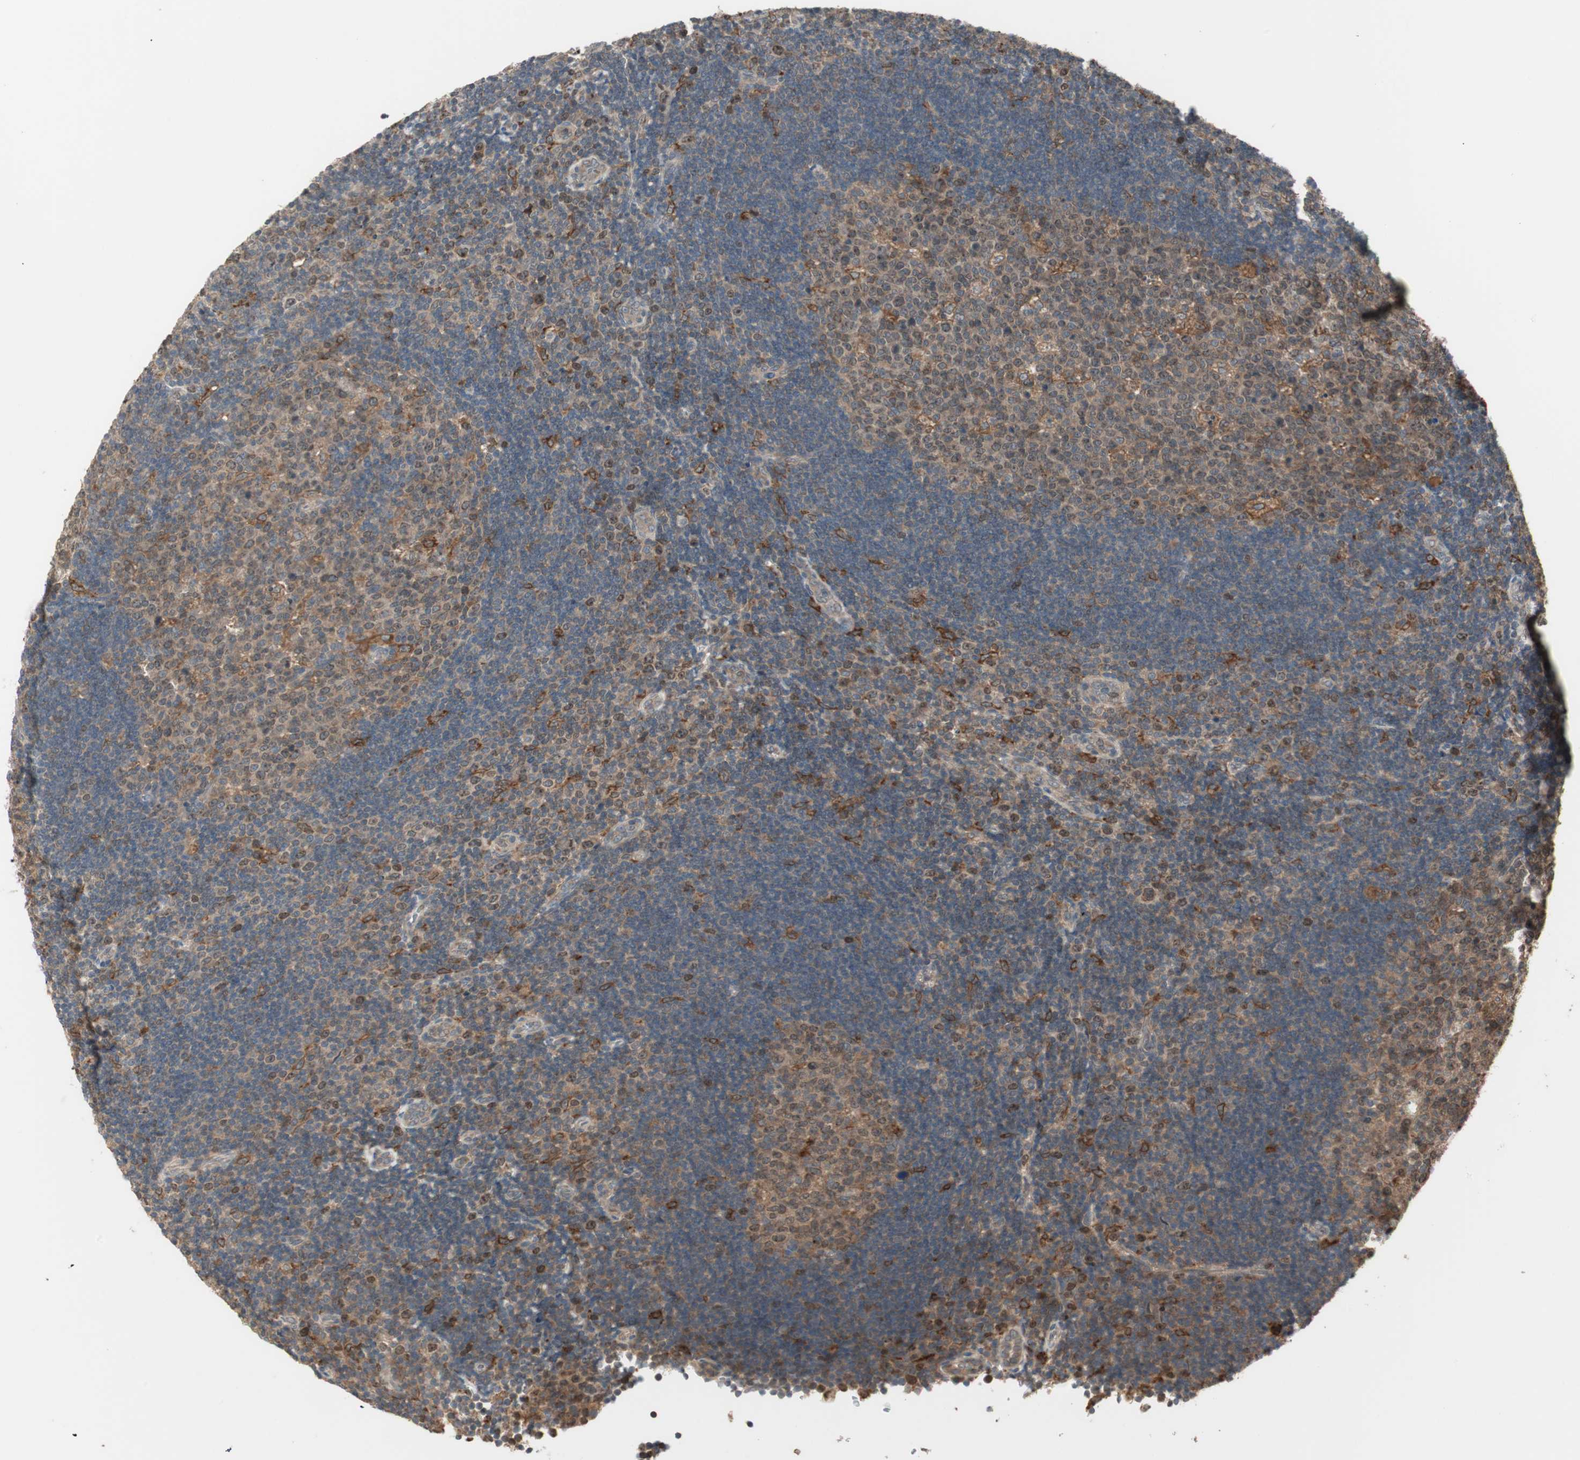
{"staining": {"intensity": "moderate", "quantity": ">75%", "location": "cytoplasmic/membranous"}, "tissue": "lymph node", "cell_type": "Germinal center cells", "image_type": "normal", "snomed": [{"axis": "morphology", "description": "Normal tissue, NOS"}, {"axis": "topography", "description": "Lymph node"}, {"axis": "topography", "description": "Salivary gland"}], "caption": "Unremarkable lymph node was stained to show a protein in brown. There is medium levels of moderate cytoplasmic/membranous expression in approximately >75% of germinal center cells. The staining was performed using DAB, with brown indicating positive protein expression. Nuclei are stained blue with hematoxylin.", "gene": "ATP6AP2", "patient": {"sex": "male", "age": 8}}